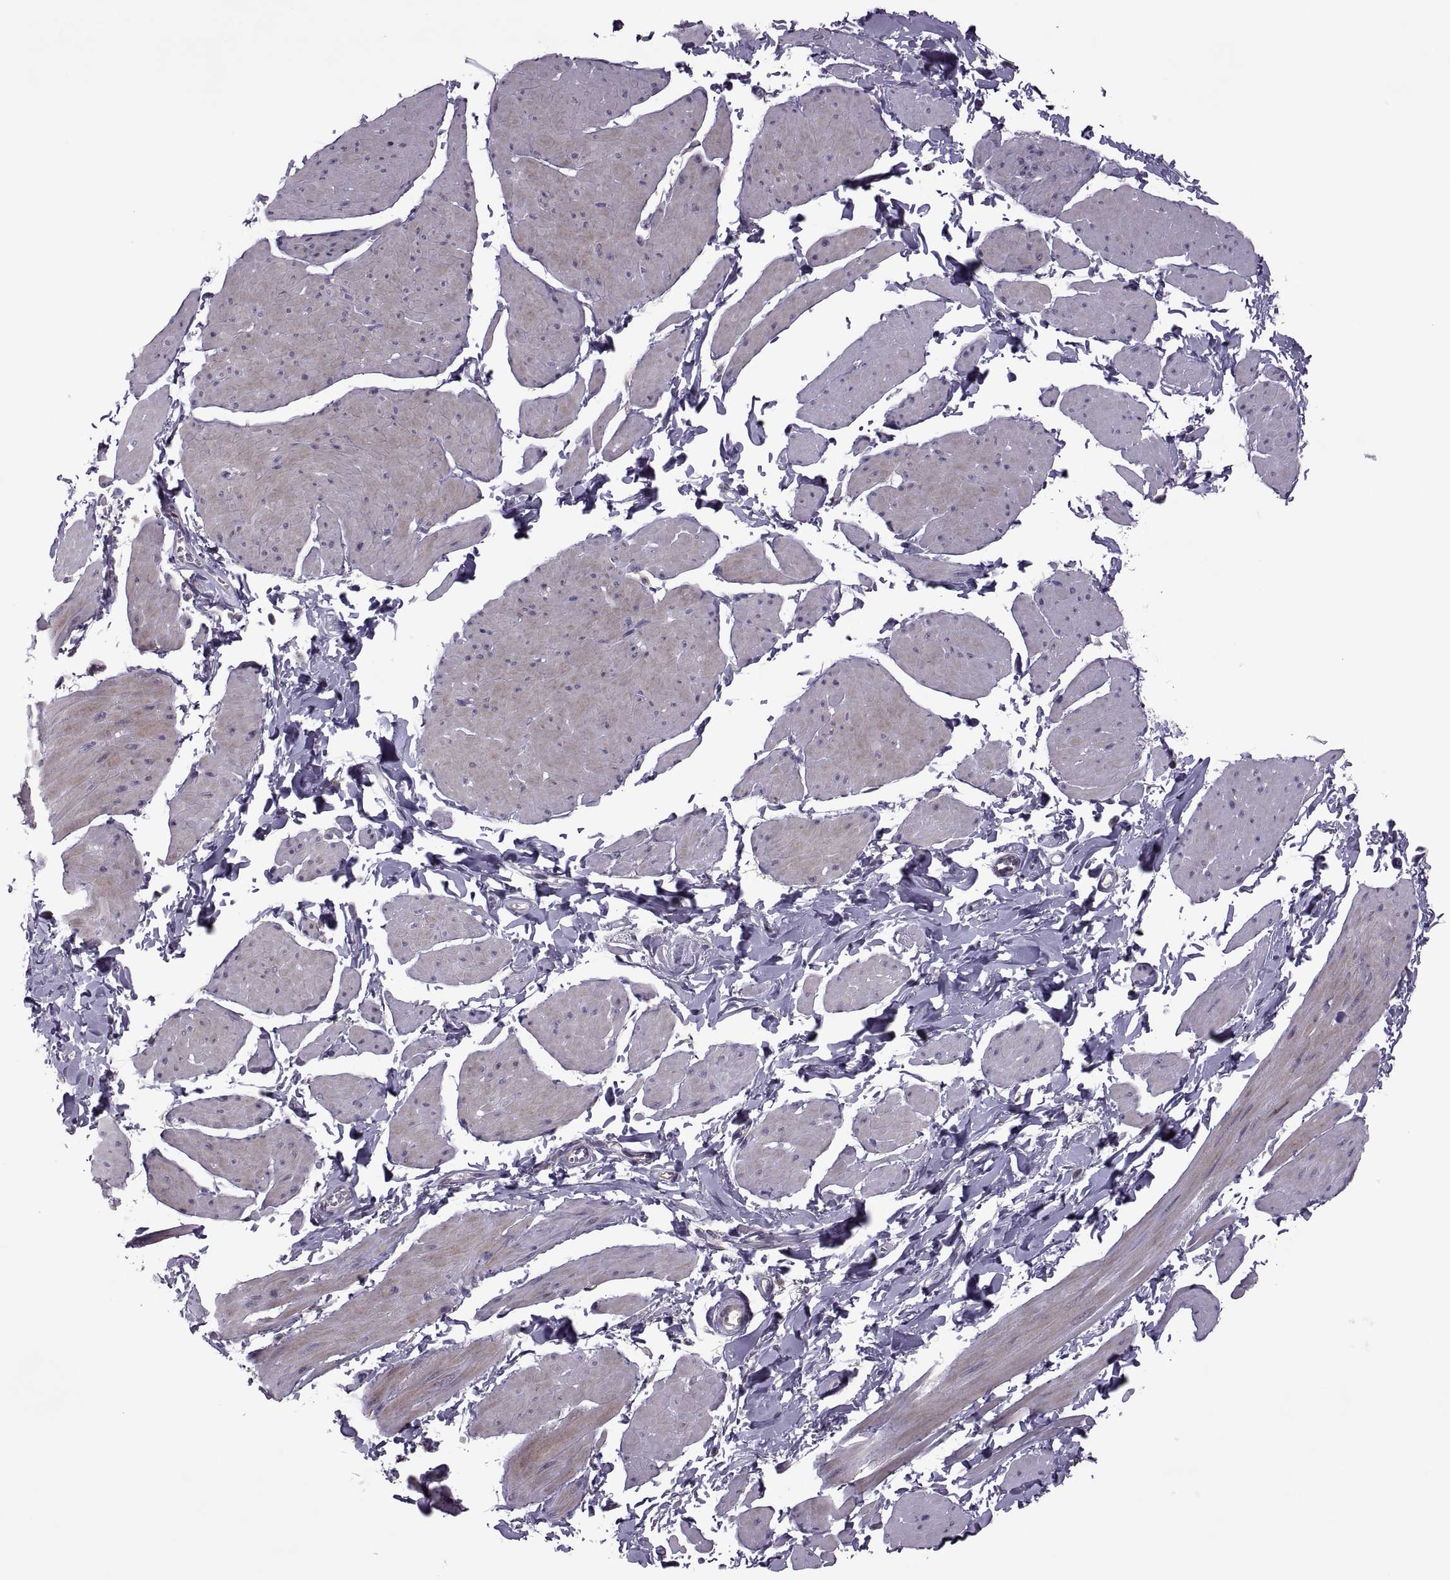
{"staining": {"intensity": "weak", "quantity": "<25%", "location": "cytoplasmic/membranous"}, "tissue": "smooth muscle", "cell_type": "Smooth muscle cells", "image_type": "normal", "snomed": [{"axis": "morphology", "description": "Normal tissue, NOS"}, {"axis": "topography", "description": "Adipose tissue"}, {"axis": "topography", "description": "Smooth muscle"}, {"axis": "topography", "description": "Peripheral nerve tissue"}], "caption": "Immunohistochemistry of normal smooth muscle exhibits no staining in smooth muscle cells.", "gene": "ODF3", "patient": {"sex": "male", "age": 83}}